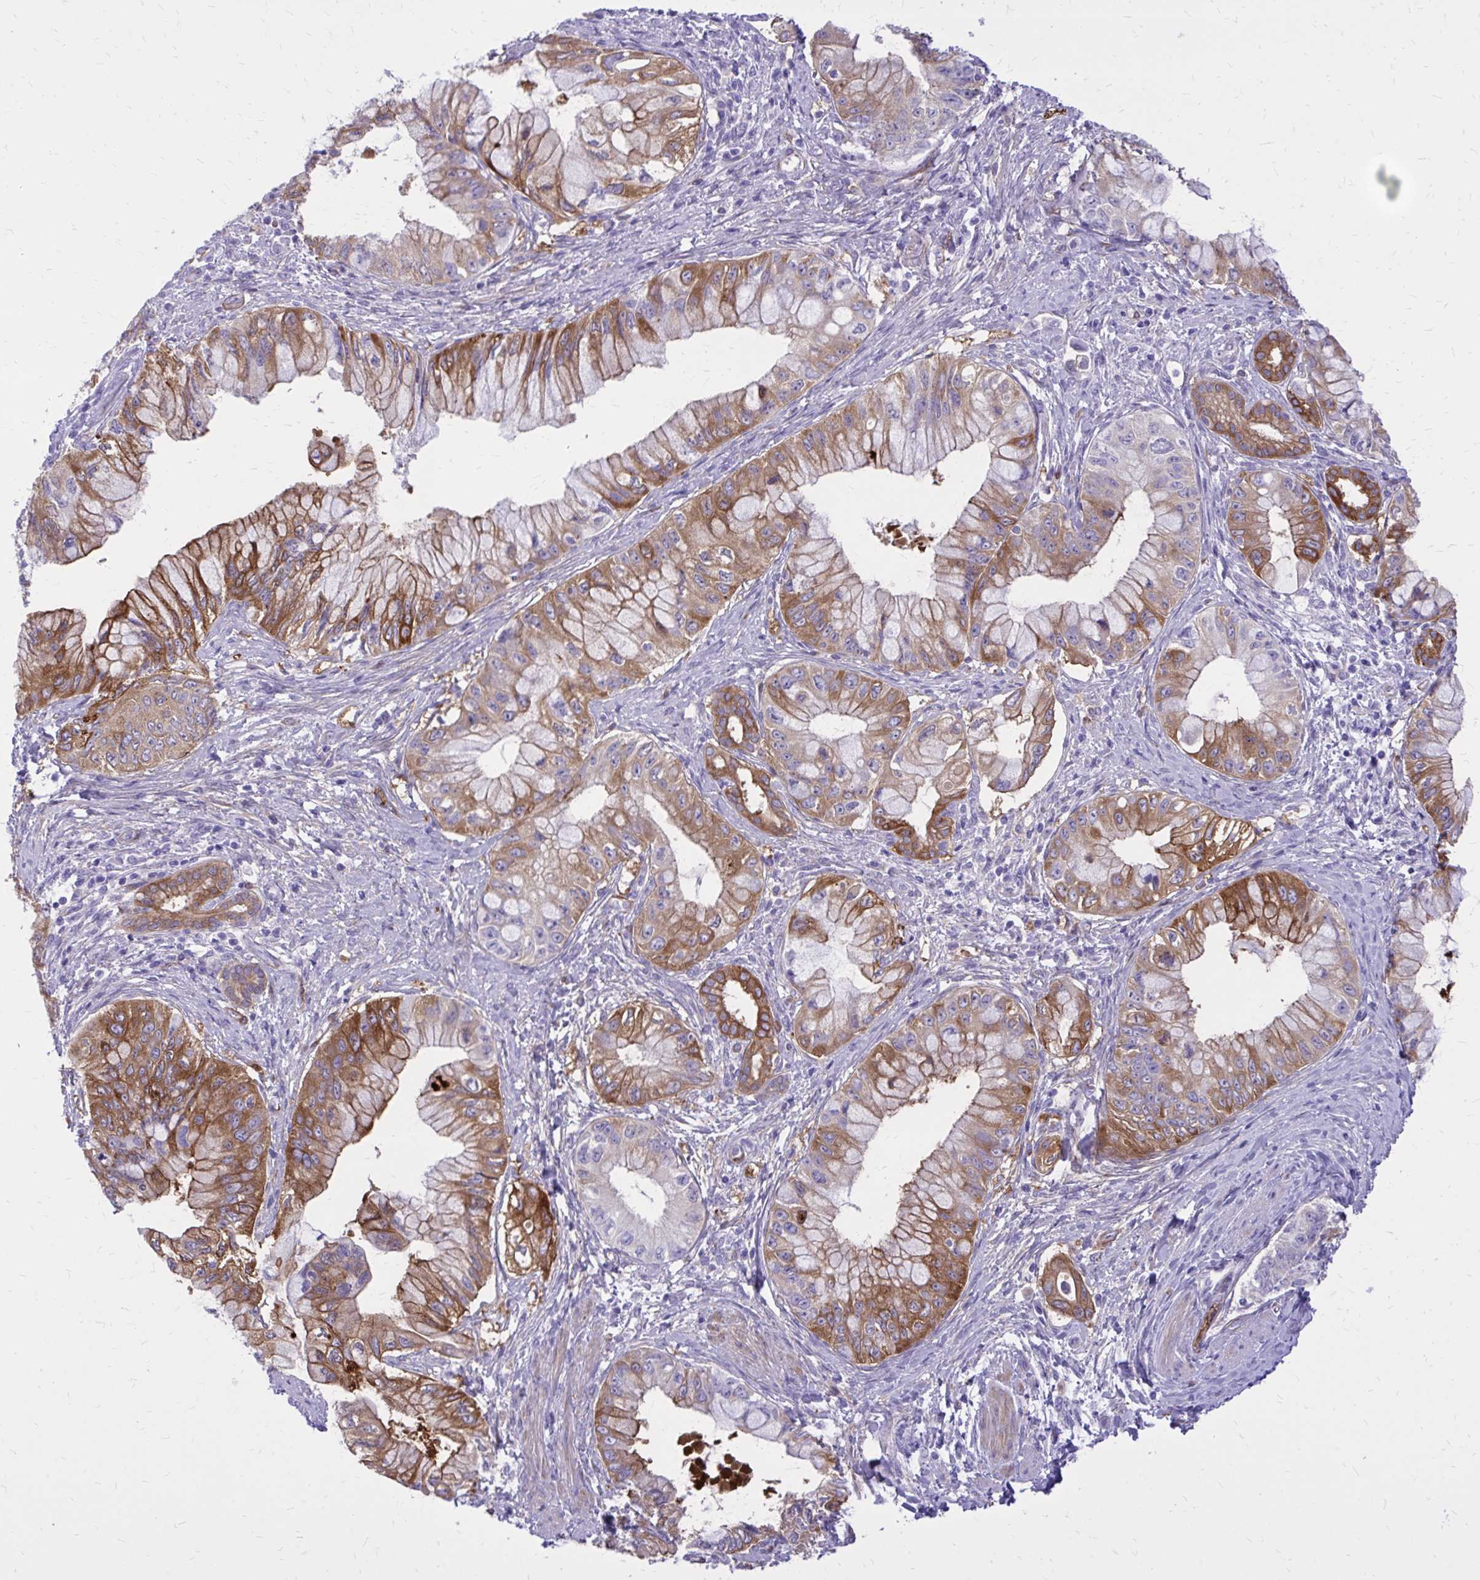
{"staining": {"intensity": "moderate", "quantity": ">75%", "location": "cytoplasmic/membranous"}, "tissue": "pancreatic cancer", "cell_type": "Tumor cells", "image_type": "cancer", "snomed": [{"axis": "morphology", "description": "Adenocarcinoma, NOS"}, {"axis": "topography", "description": "Pancreas"}], "caption": "The immunohistochemical stain shows moderate cytoplasmic/membranous expression in tumor cells of pancreatic cancer (adenocarcinoma) tissue. Nuclei are stained in blue.", "gene": "EPB41L1", "patient": {"sex": "male", "age": 48}}